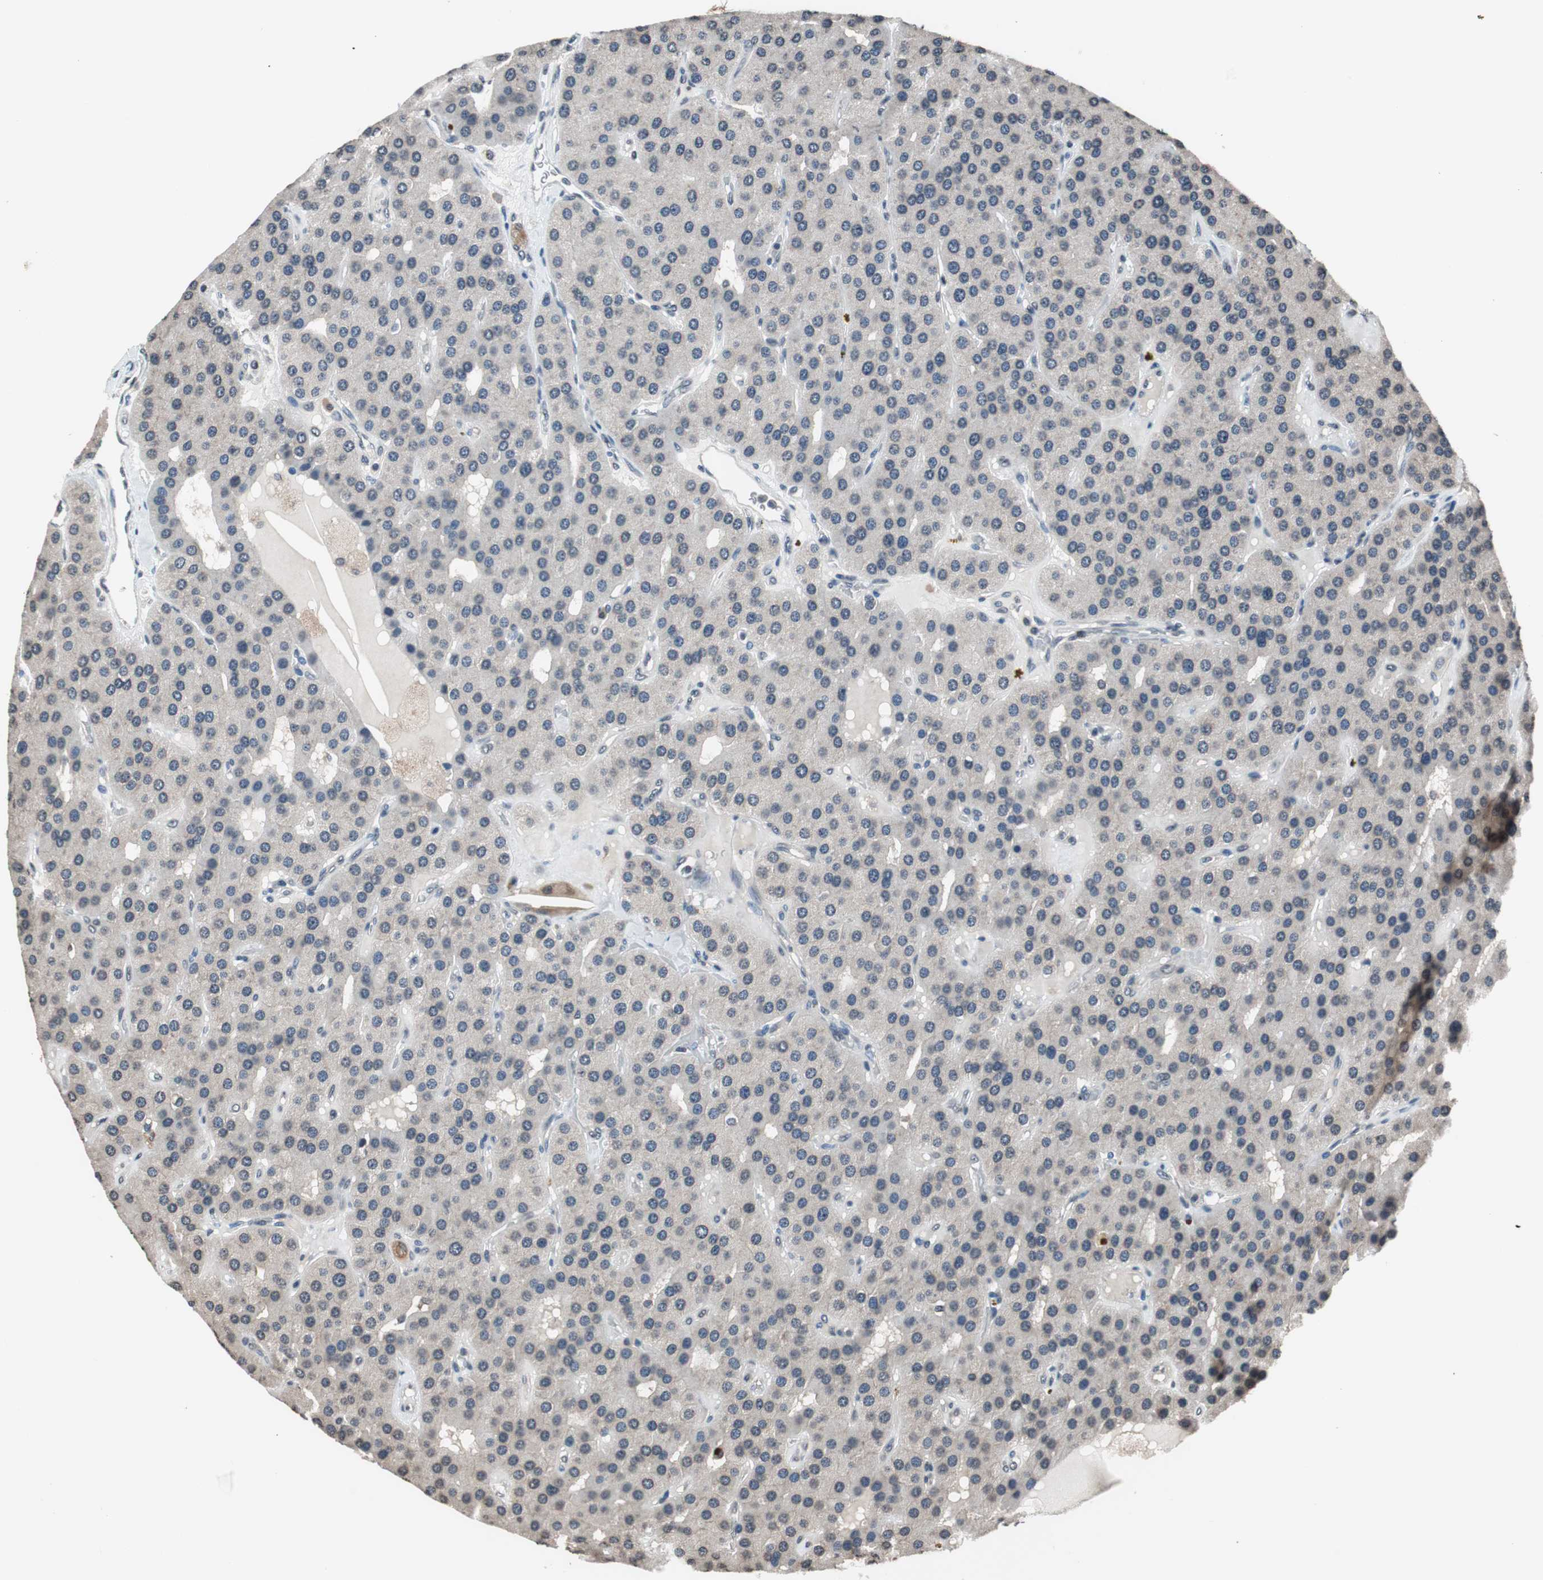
{"staining": {"intensity": "moderate", "quantity": ">75%", "location": "cytoplasmic/membranous"}, "tissue": "parathyroid gland", "cell_type": "Glandular cells", "image_type": "normal", "snomed": [{"axis": "morphology", "description": "Normal tissue, NOS"}, {"axis": "morphology", "description": "Adenoma, NOS"}, {"axis": "topography", "description": "Parathyroid gland"}], "caption": "Protein analysis of normal parathyroid gland shows moderate cytoplasmic/membranous staining in about >75% of glandular cells.", "gene": "GCLC", "patient": {"sex": "female", "age": 86}}